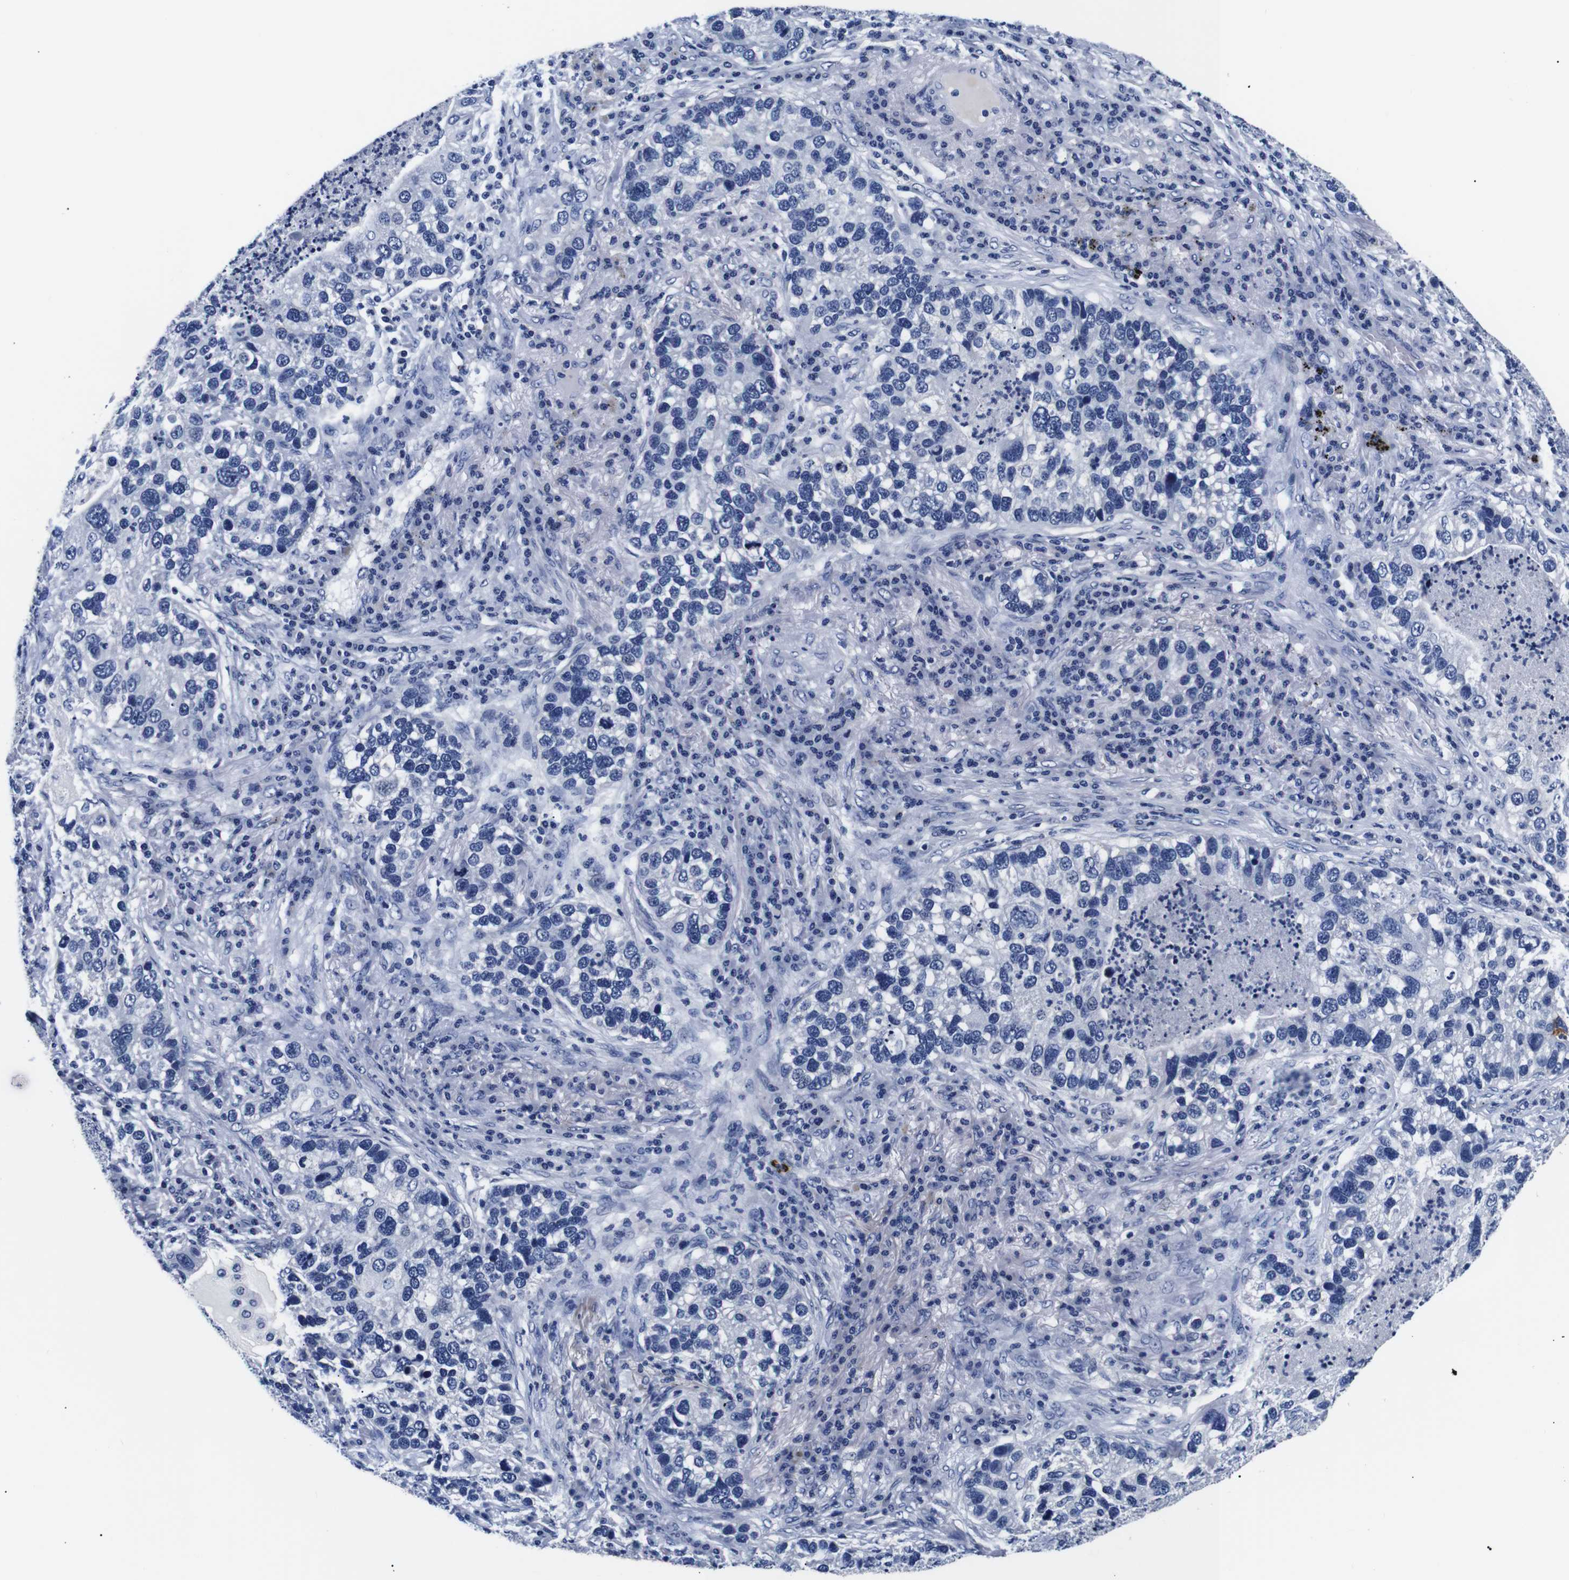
{"staining": {"intensity": "negative", "quantity": "none", "location": "none"}, "tissue": "lung cancer", "cell_type": "Tumor cells", "image_type": "cancer", "snomed": [{"axis": "morphology", "description": "Normal tissue, NOS"}, {"axis": "morphology", "description": "Adenocarcinoma, NOS"}, {"axis": "topography", "description": "Bronchus"}, {"axis": "topography", "description": "Lung"}], "caption": "IHC of human lung cancer (adenocarcinoma) shows no positivity in tumor cells.", "gene": "GAP43", "patient": {"sex": "male", "age": 54}}